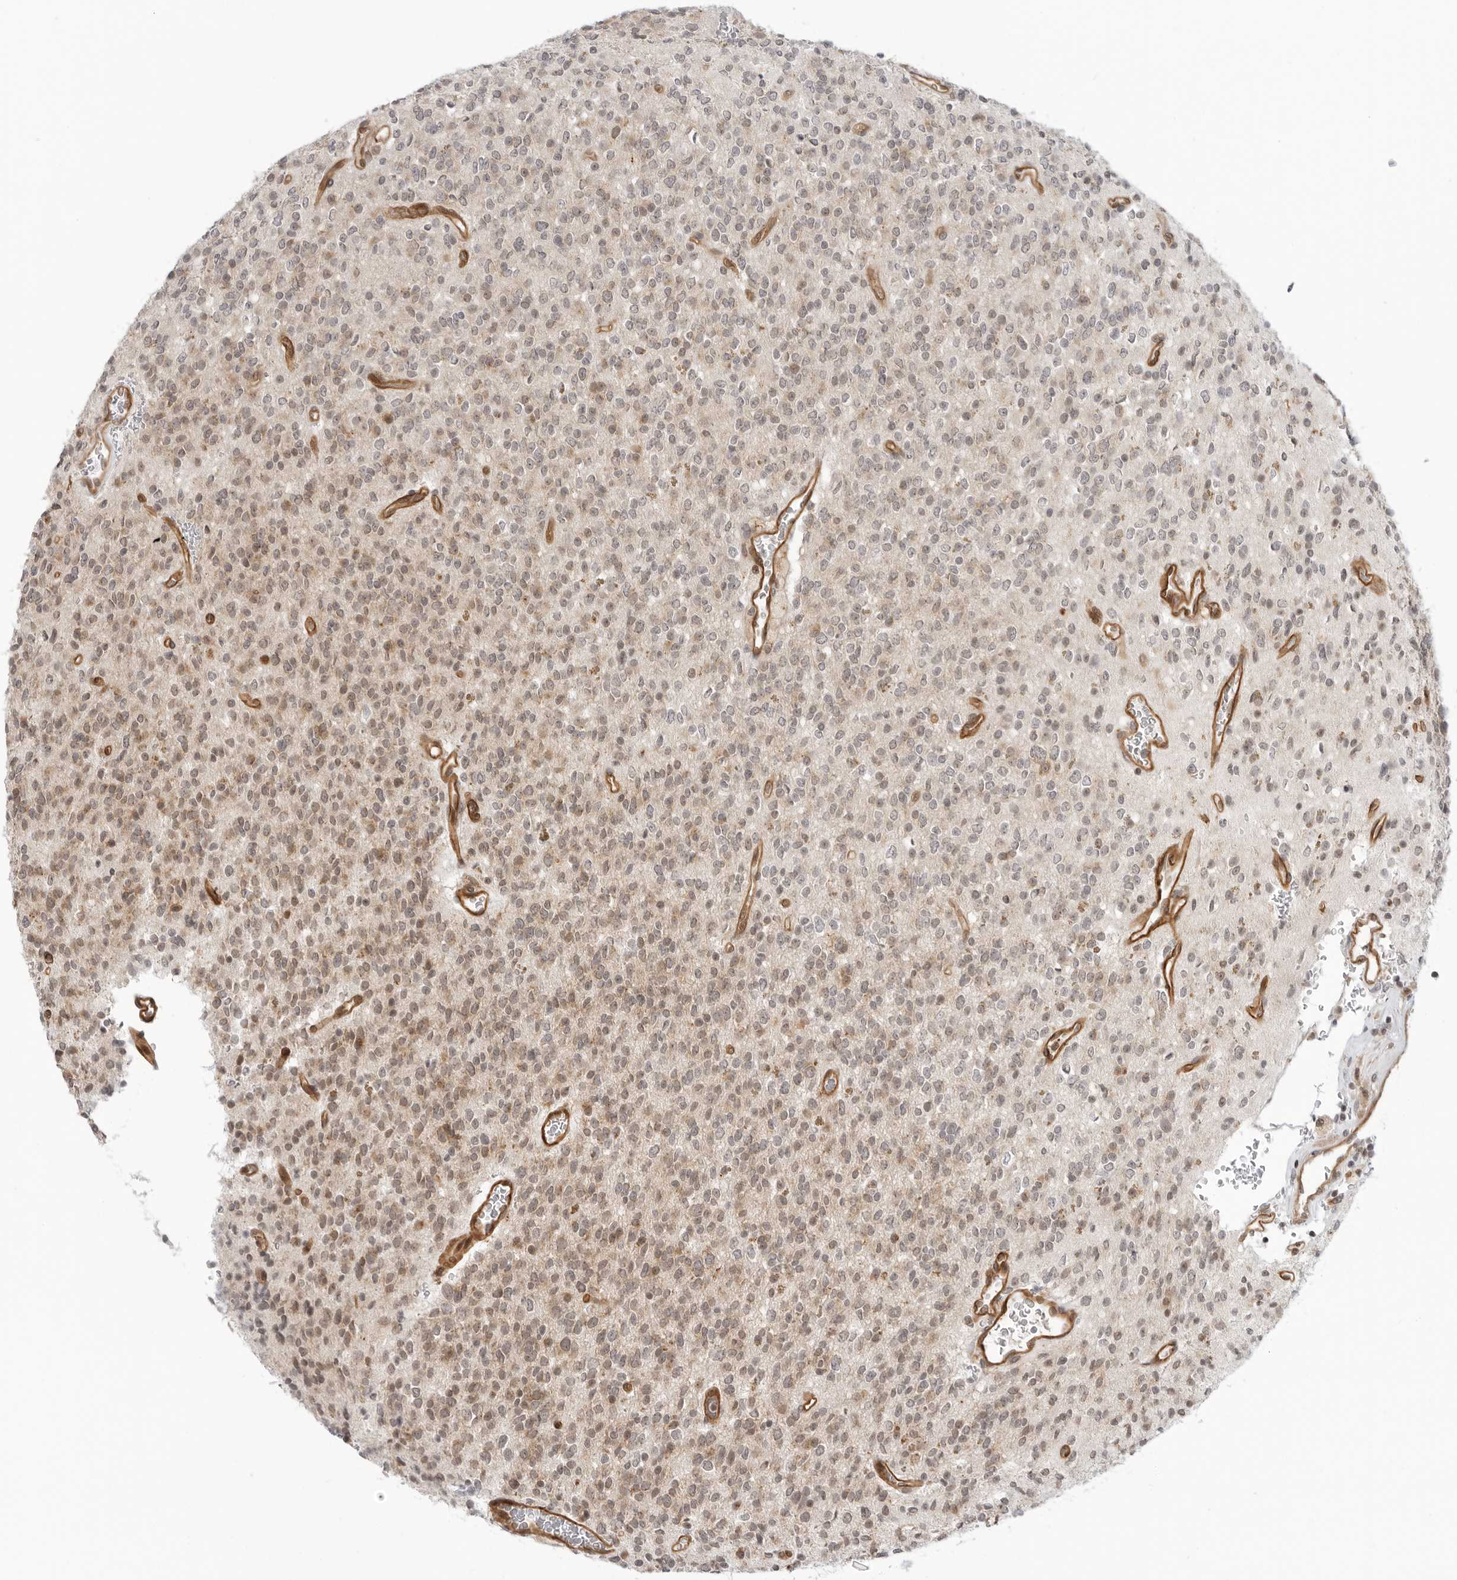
{"staining": {"intensity": "weak", "quantity": "25%-75%", "location": "cytoplasmic/membranous,nuclear"}, "tissue": "glioma", "cell_type": "Tumor cells", "image_type": "cancer", "snomed": [{"axis": "morphology", "description": "Glioma, malignant, High grade"}, {"axis": "topography", "description": "Brain"}], "caption": "Immunohistochemical staining of human malignant high-grade glioma exhibits low levels of weak cytoplasmic/membranous and nuclear expression in about 25%-75% of tumor cells. Nuclei are stained in blue.", "gene": "SUGCT", "patient": {"sex": "male", "age": 34}}